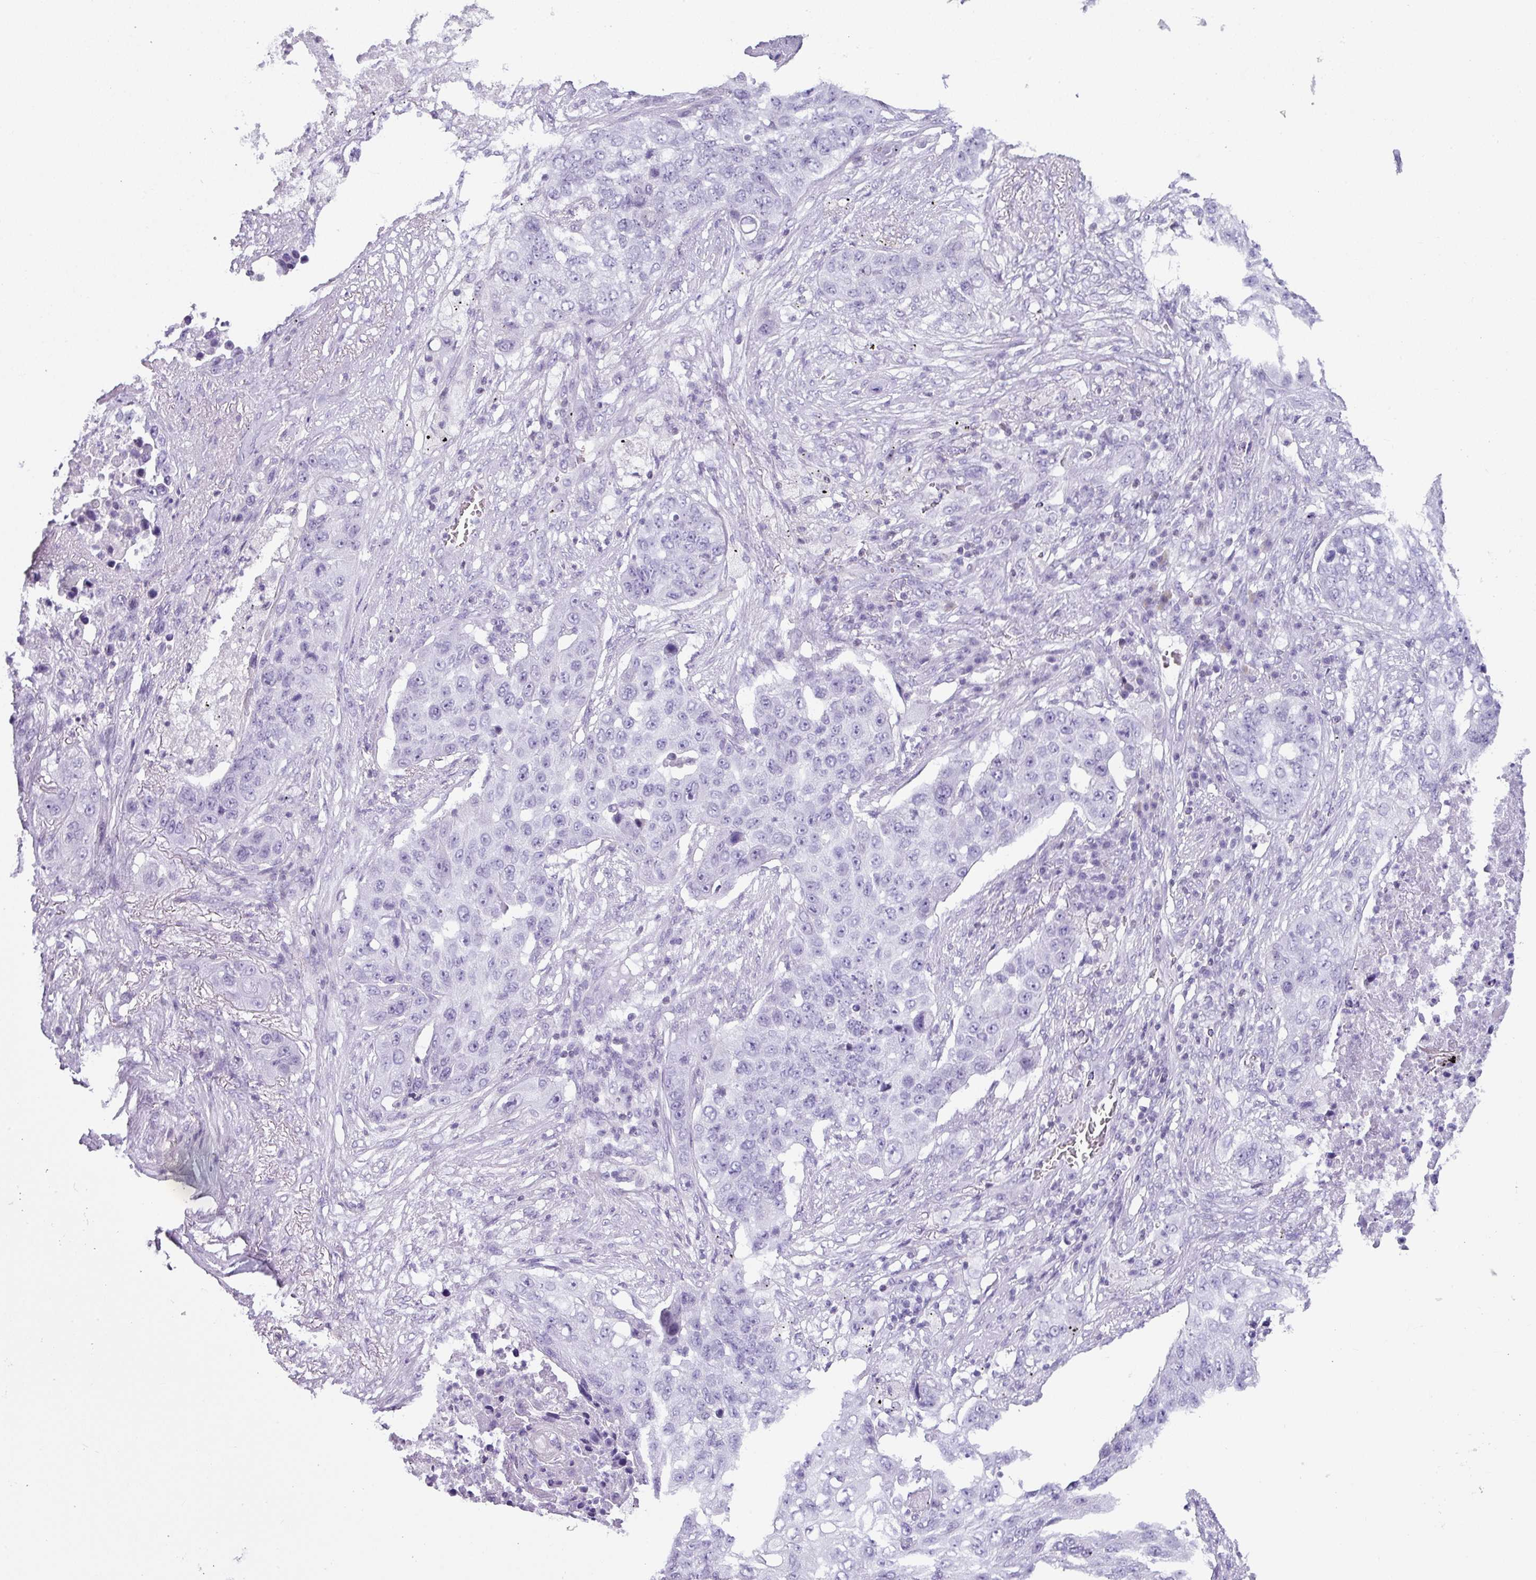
{"staining": {"intensity": "negative", "quantity": "none", "location": "none"}, "tissue": "lung cancer", "cell_type": "Tumor cells", "image_type": "cancer", "snomed": [{"axis": "morphology", "description": "Squamous cell carcinoma, NOS"}, {"axis": "topography", "description": "Lung"}], "caption": "The immunohistochemistry micrograph has no significant staining in tumor cells of lung squamous cell carcinoma tissue.", "gene": "STAT5A", "patient": {"sex": "female", "age": 63}}